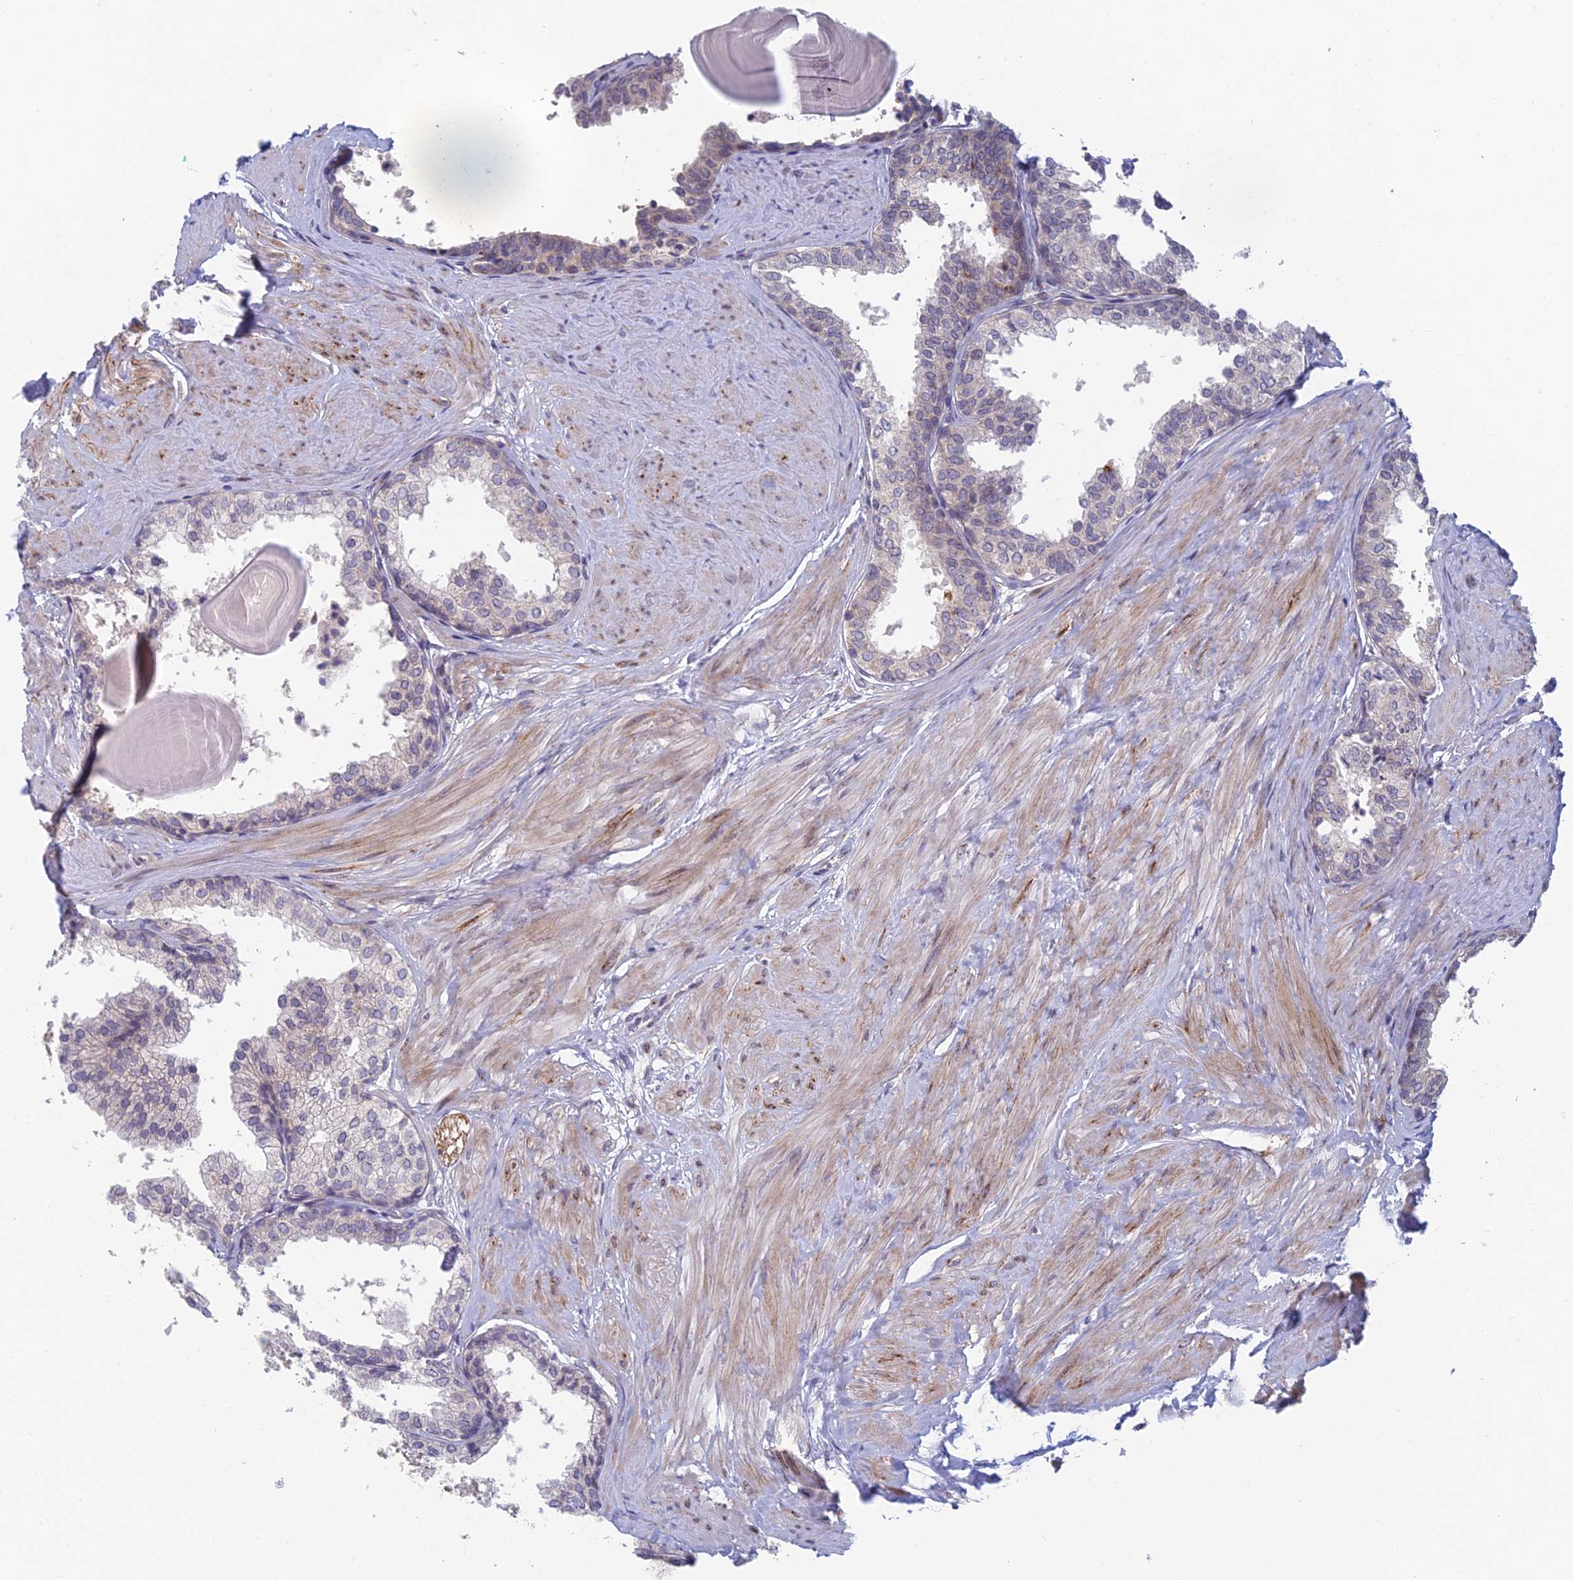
{"staining": {"intensity": "negative", "quantity": "none", "location": "none"}, "tissue": "prostate", "cell_type": "Glandular cells", "image_type": "normal", "snomed": [{"axis": "morphology", "description": "Normal tissue, NOS"}, {"axis": "topography", "description": "Prostate"}], "caption": "Prostate stained for a protein using immunohistochemistry (IHC) displays no staining glandular cells.", "gene": "PPP1R26", "patient": {"sex": "male", "age": 48}}